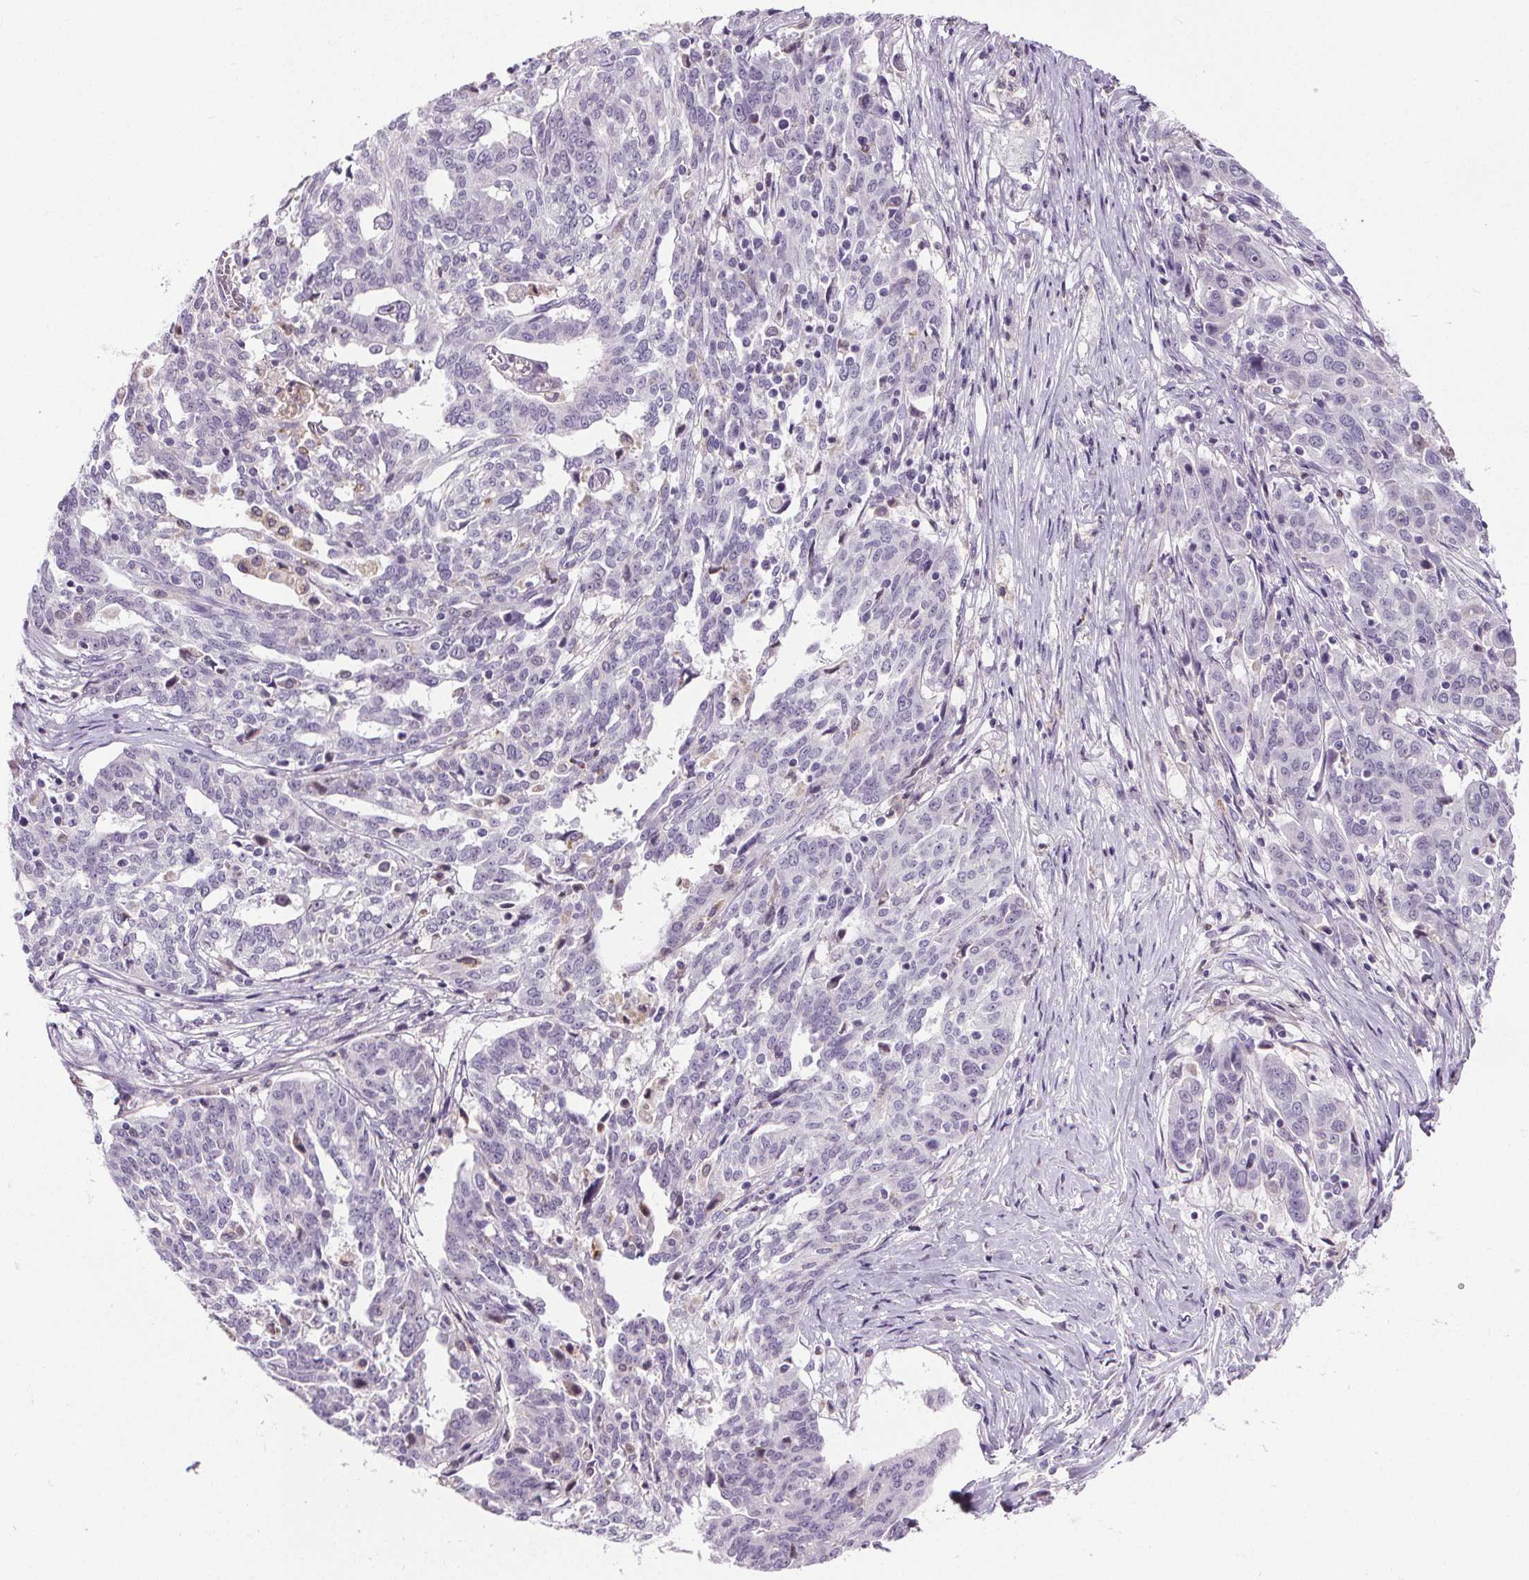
{"staining": {"intensity": "negative", "quantity": "none", "location": "none"}, "tissue": "ovarian cancer", "cell_type": "Tumor cells", "image_type": "cancer", "snomed": [{"axis": "morphology", "description": "Cystadenocarcinoma, serous, NOS"}, {"axis": "topography", "description": "Ovary"}], "caption": "A photomicrograph of human ovarian cancer is negative for staining in tumor cells.", "gene": "TMEM240", "patient": {"sex": "female", "age": 67}}